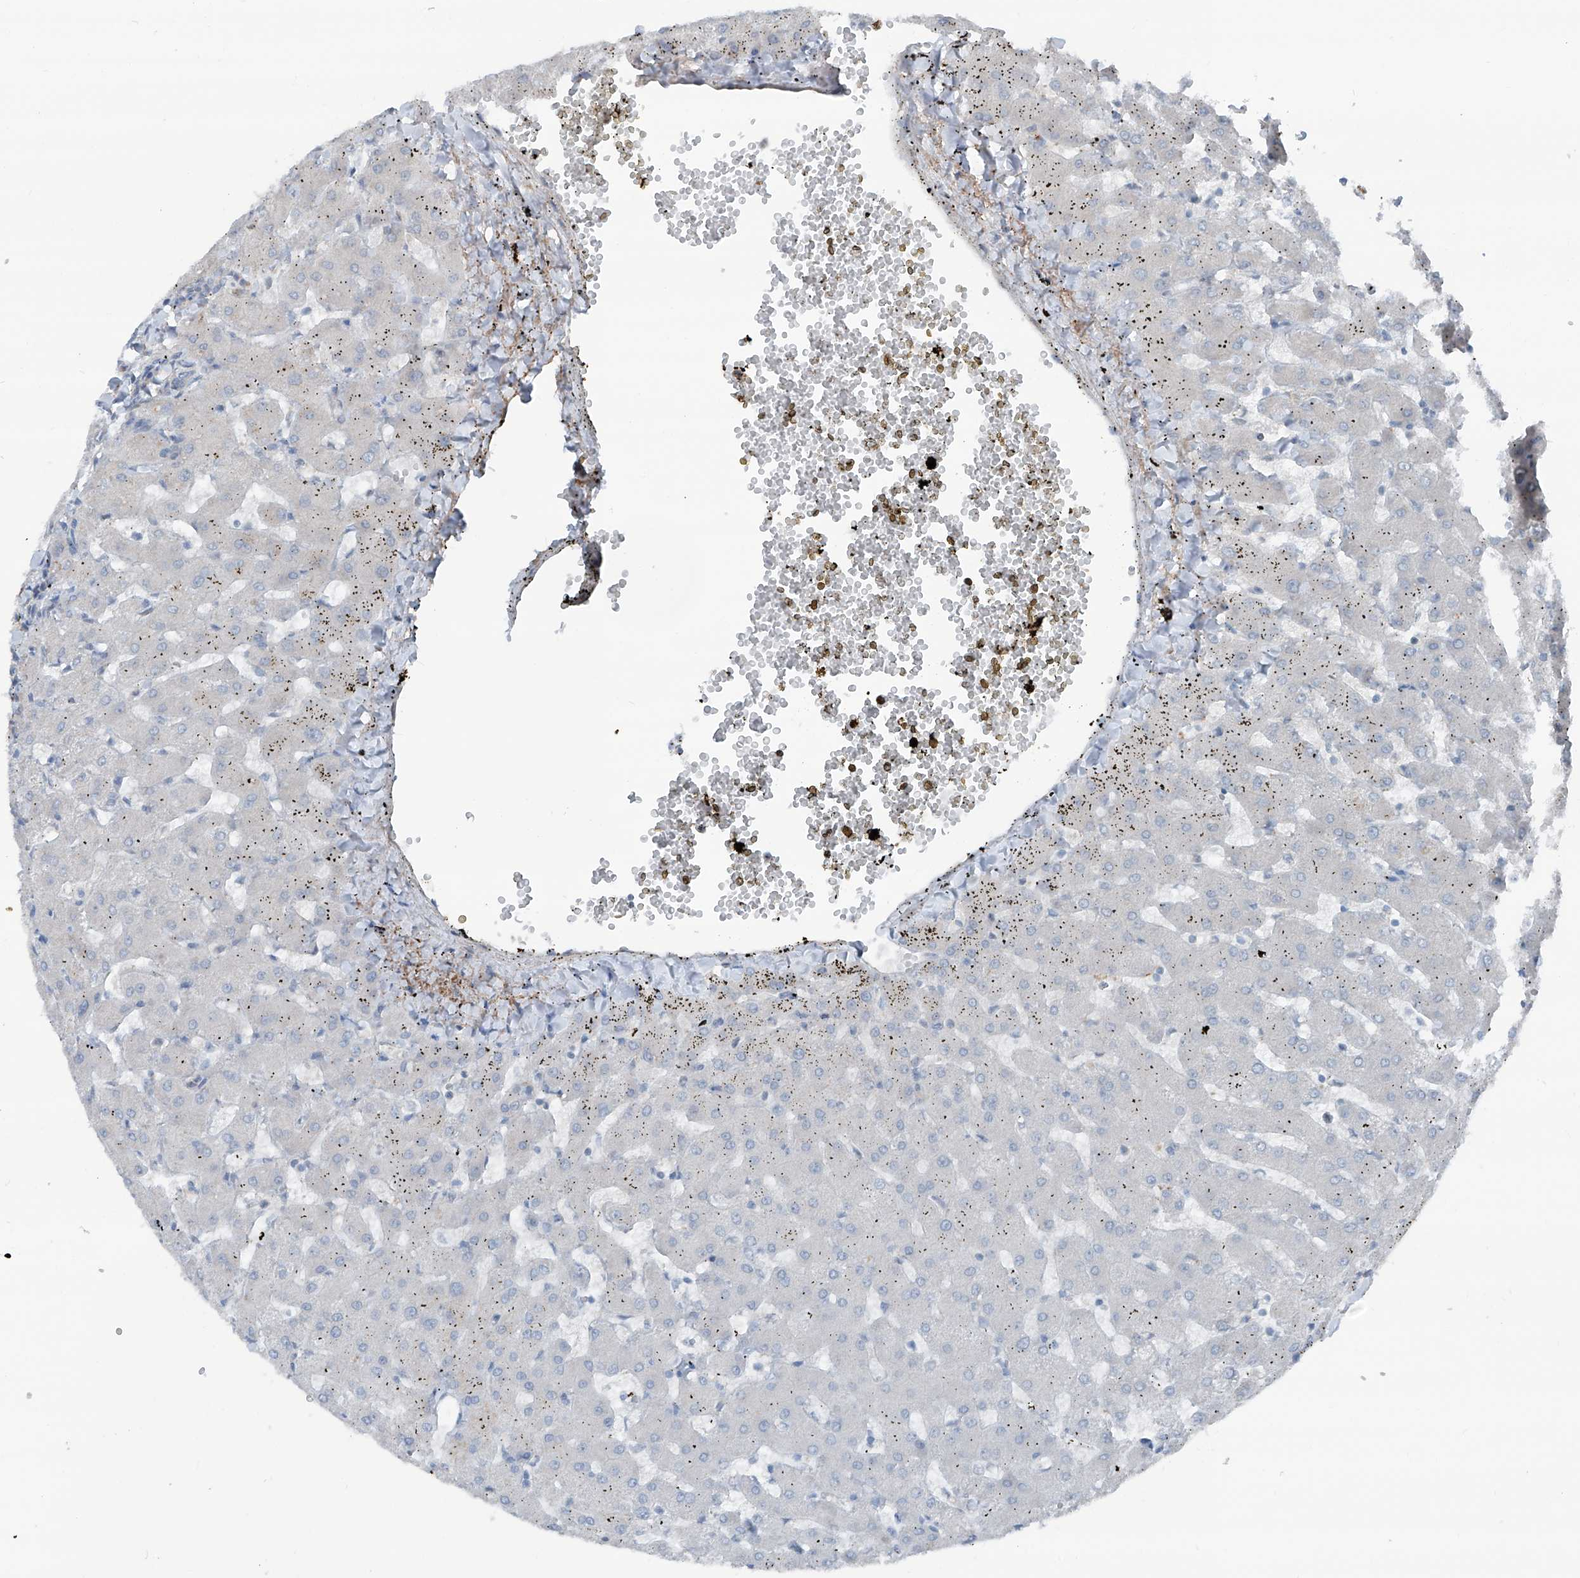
{"staining": {"intensity": "negative", "quantity": "none", "location": "none"}, "tissue": "liver", "cell_type": "Cholangiocytes", "image_type": "normal", "snomed": [{"axis": "morphology", "description": "Normal tissue, NOS"}, {"axis": "topography", "description": "Liver"}], "caption": "Immunohistochemistry (IHC) of unremarkable human liver displays no expression in cholangiocytes. (Immunohistochemistry, brightfield microscopy, high magnification).", "gene": "HSPB11", "patient": {"sex": "female", "age": 63}}